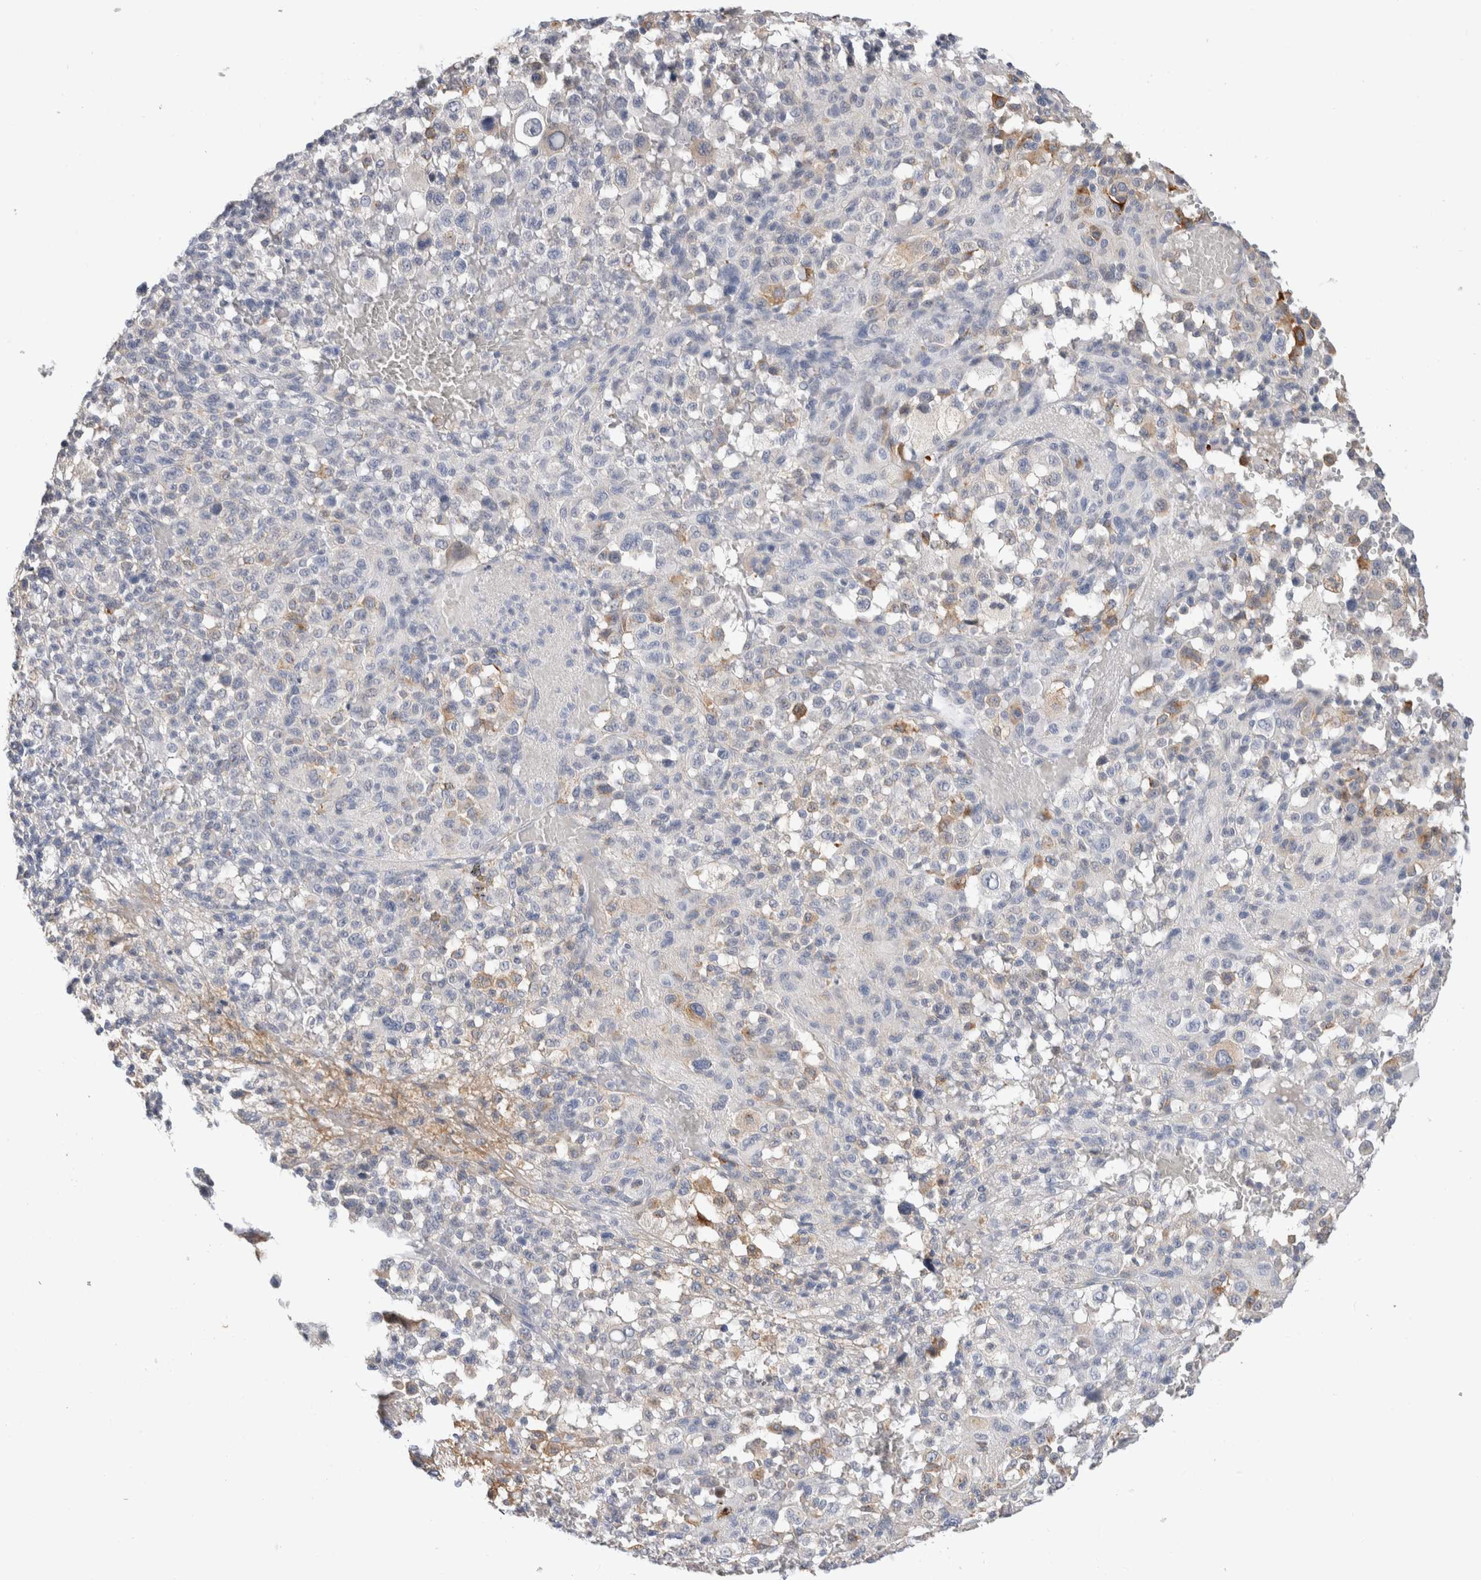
{"staining": {"intensity": "strong", "quantity": "<25%", "location": "cytoplasmic/membranous"}, "tissue": "melanoma", "cell_type": "Tumor cells", "image_type": "cancer", "snomed": [{"axis": "morphology", "description": "Malignant melanoma, Metastatic site"}, {"axis": "topography", "description": "Skin"}], "caption": "Immunohistochemical staining of malignant melanoma (metastatic site) displays medium levels of strong cytoplasmic/membranous positivity in about <25% of tumor cells.", "gene": "BCAN", "patient": {"sex": "female", "age": 74}}